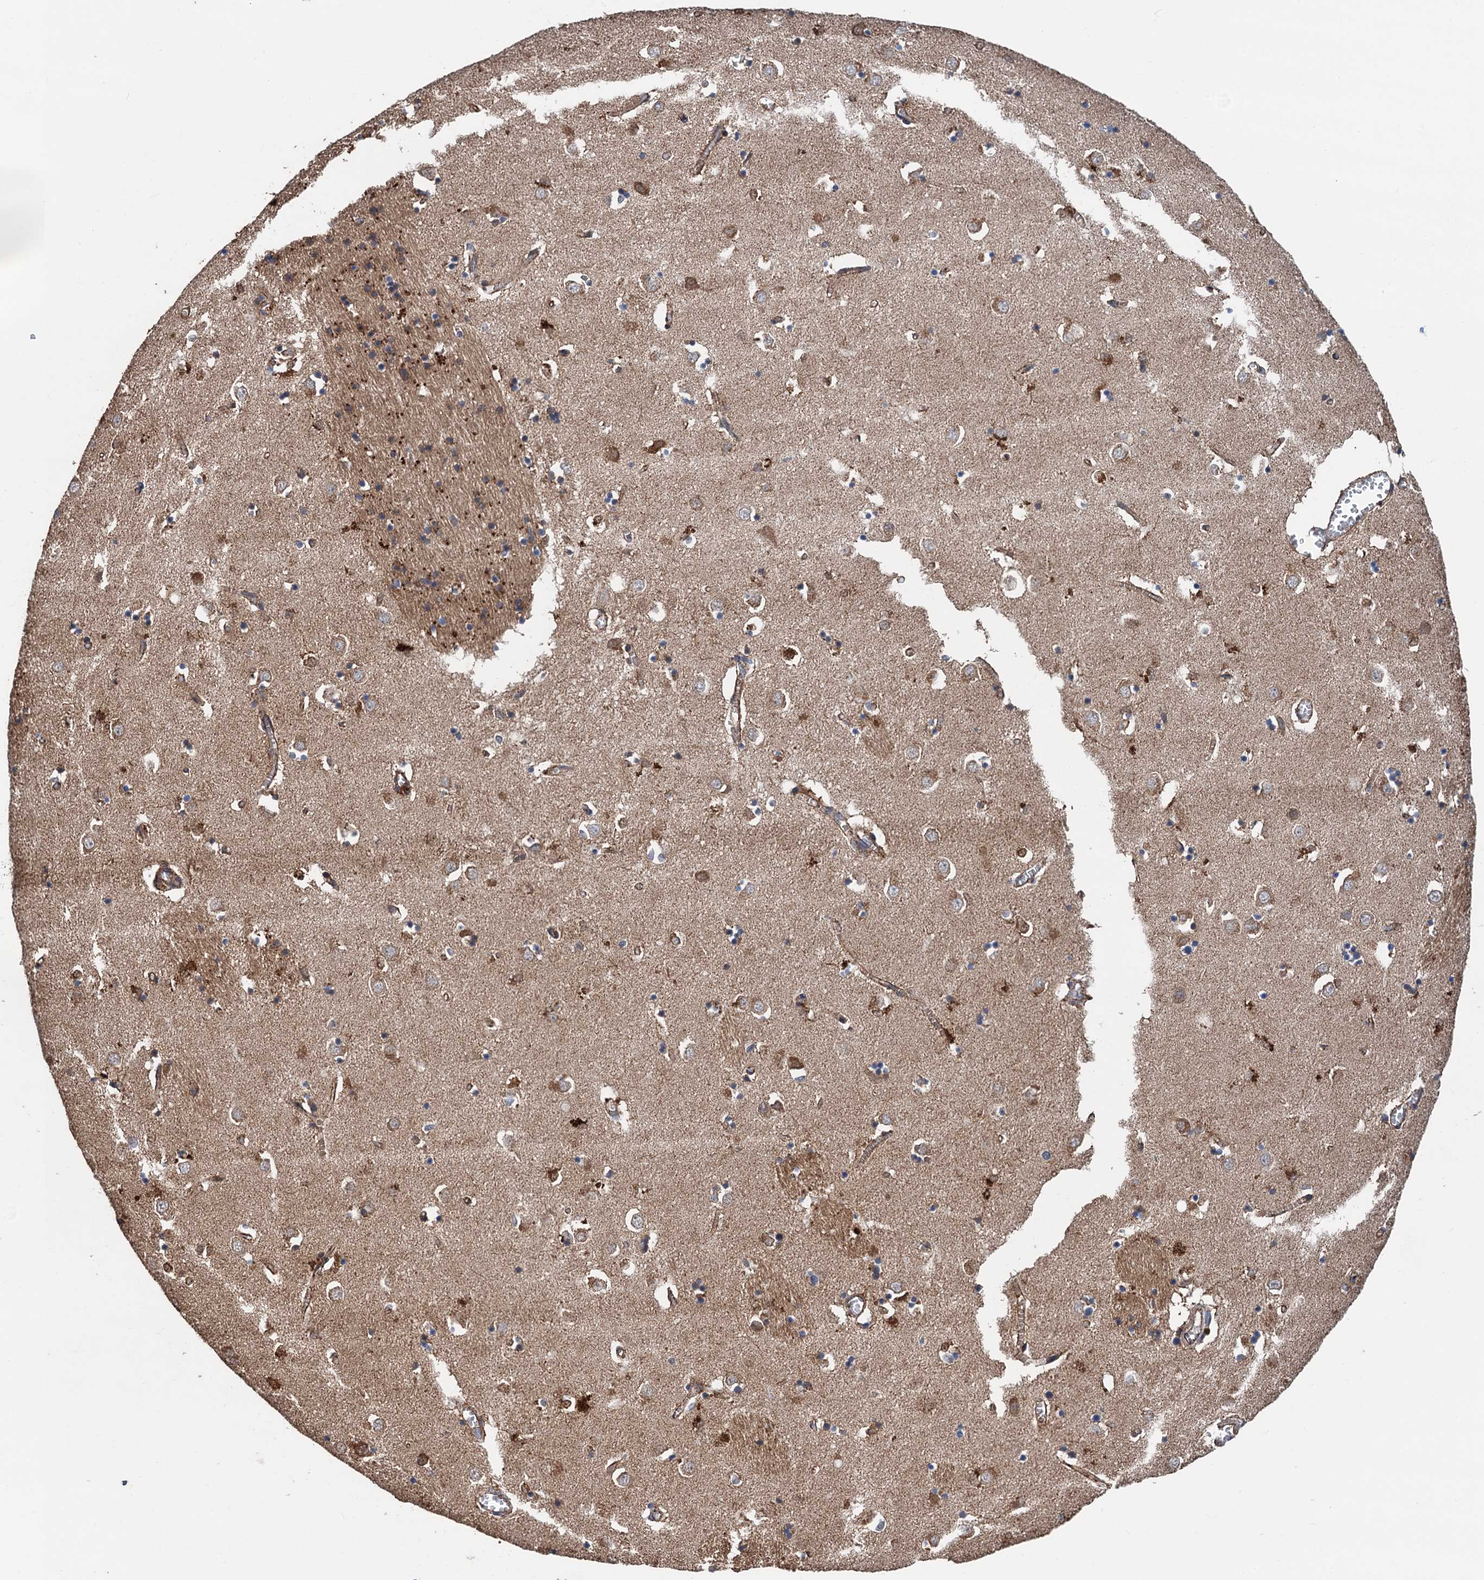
{"staining": {"intensity": "moderate", "quantity": "25%-75%", "location": "cytoplasmic/membranous"}, "tissue": "caudate", "cell_type": "Glial cells", "image_type": "normal", "snomed": [{"axis": "morphology", "description": "Normal tissue, NOS"}, {"axis": "topography", "description": "Lateral ventricle wall"}], "caption": "Brown immunohistochemical staining in unremarkable human caudate demonstrates moderate cytoplasmic/membranous staining in about 25%-75% of glial cells. Nuclei are stained in blue.", "gene": "DGLUCY", "patient": {"sex": "male", "age": 70}}